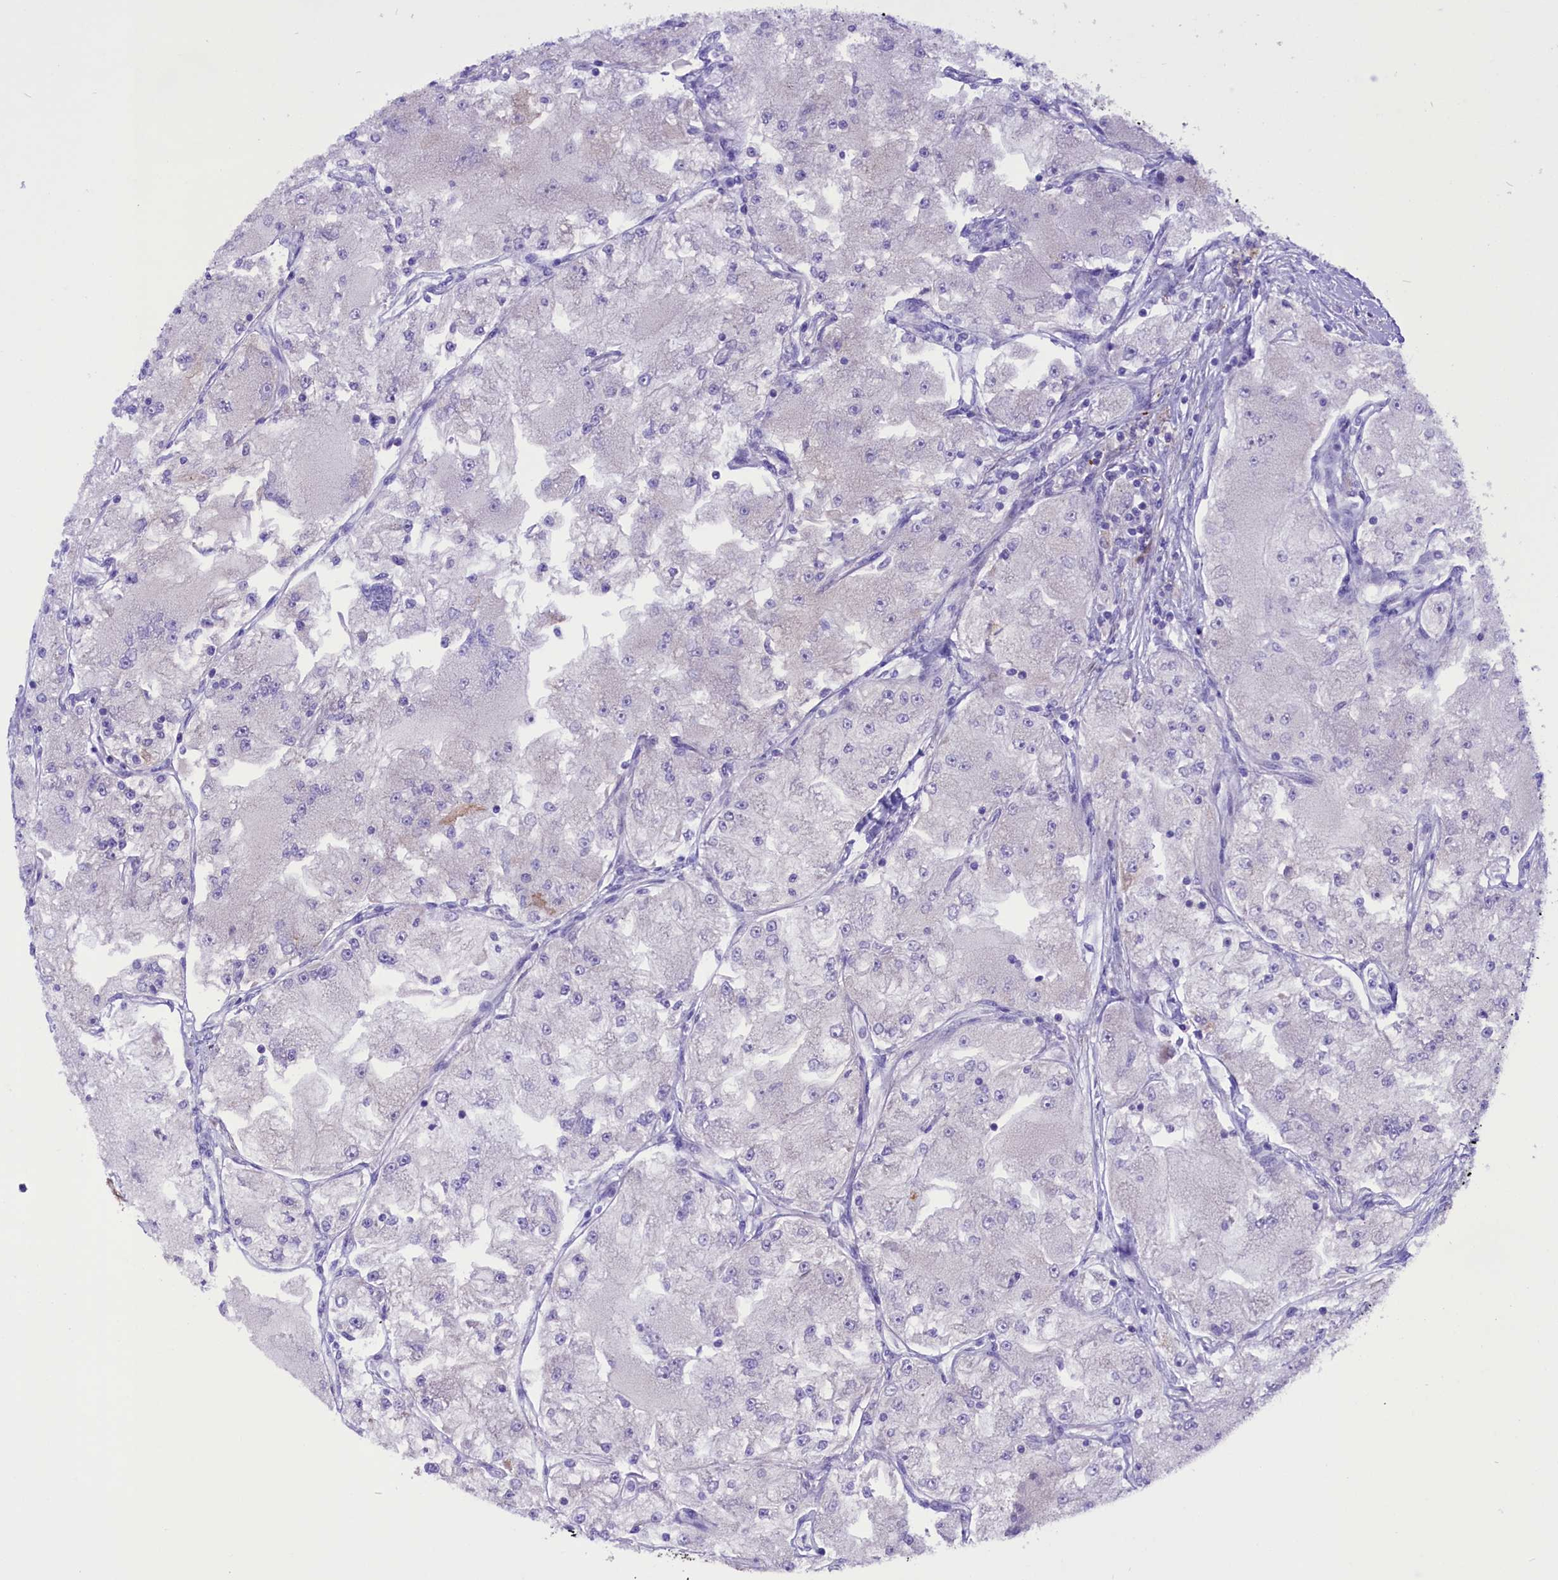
{"staining": {"intensity": "negative", "quantity": "none", "location": "none"}, "tissue": "renal cancer", "cell_type": "Tumor cells", "image_type": "cancer", "snomed": [{"axis": "morphology", "description": "Adenocarcinoma, NOS"}, {"axis": "topography", "description": "Kidney"}], "caption": "Tumor cells are negative for protein expression in human adenocarcinoma (renal).", "gene": "MIEF2", "patient": {"sex": "female", "age": 72}}